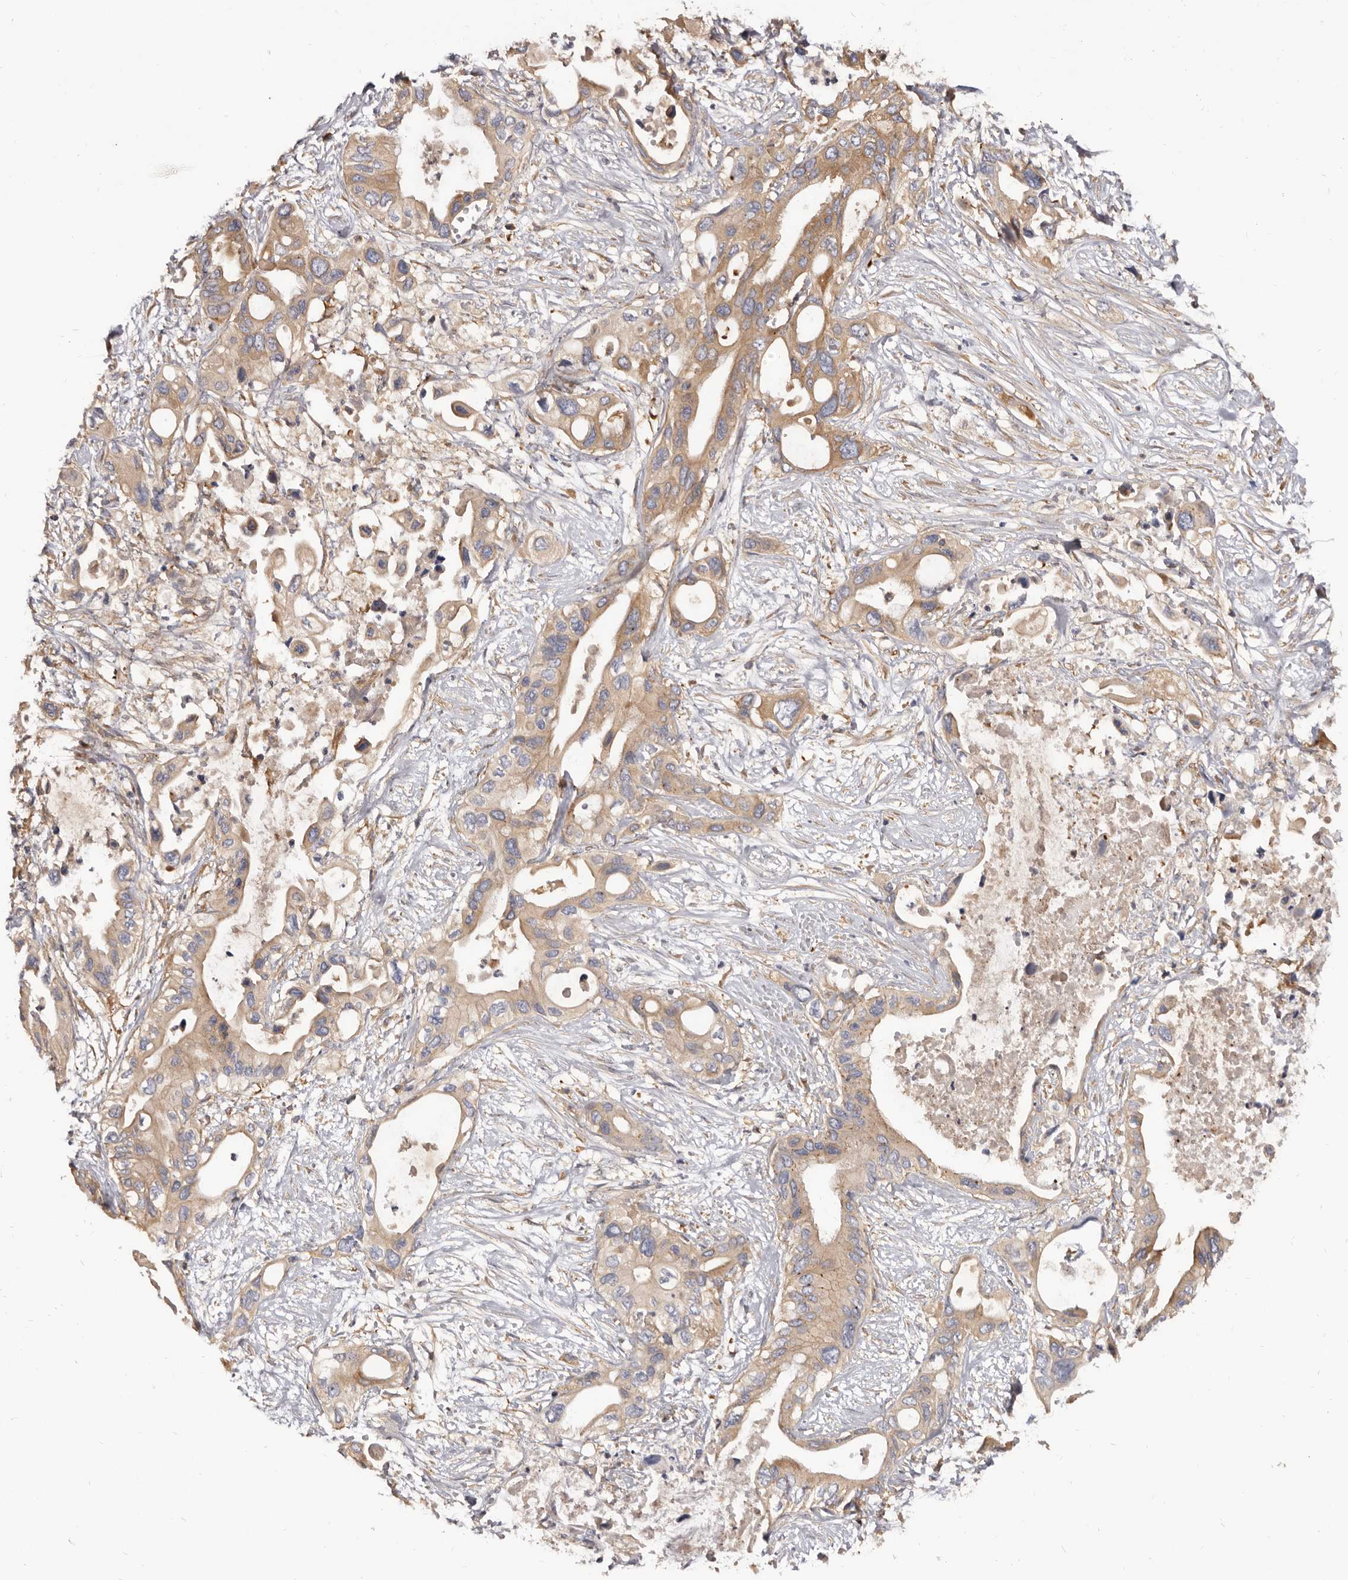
{"staining": {"intensity": "moderate", "quantity": ">75%", "location": "cytoplasmic/membranous"}, "tissue": "pancreatic cancer", "cell_type": "Tumor cells", "image_type": "cancer", "snomed": [{"axis": "morphology", "description": "Adenocarcinoma, NOS"}, {"axis": "topography", "description": "Pancreas"}], "caption": "Immunohistochemical staining of human pancreatic cancer (adenocarcinoma) demonstrates medium levels of moderate cytoplasmic/membranous protein expression in about >75% of tumor cells. (DAB IHC, brown staining for protein, blue staining for nuclei).", "gene": "ADAMTS20", "patient": {"sex": "male", "age": 66}}